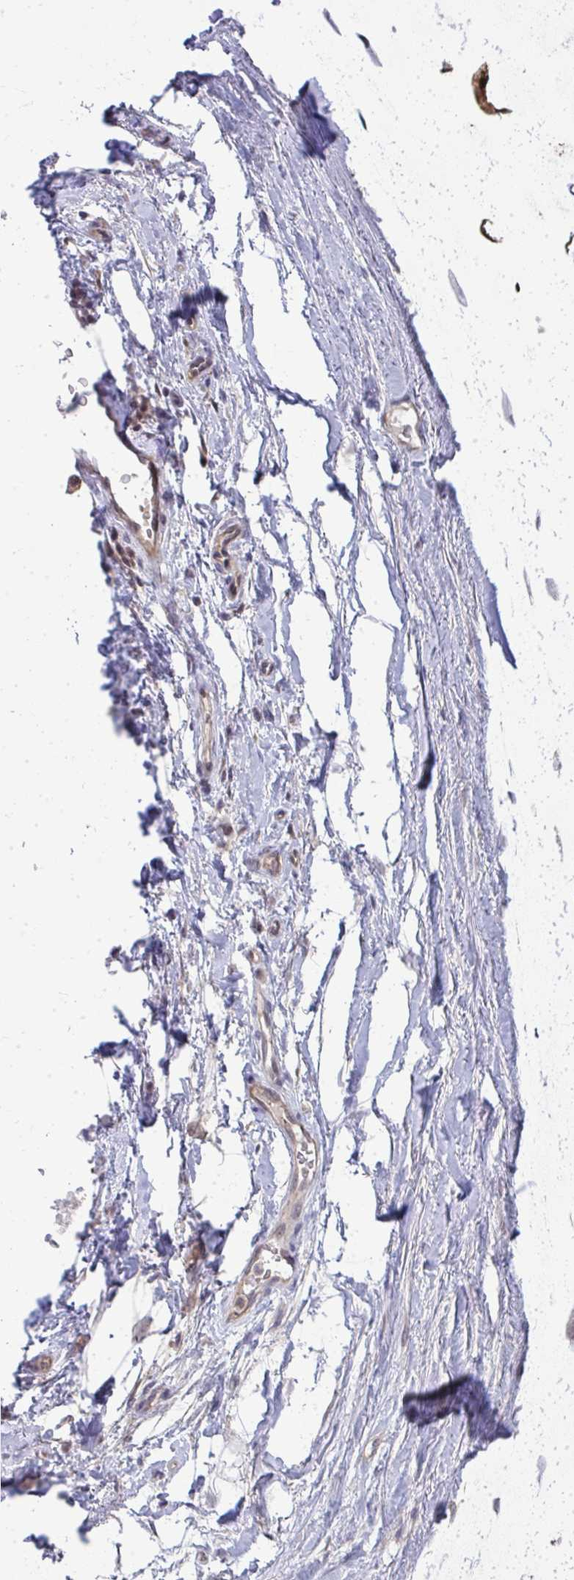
{"staining": {"intensity": "negative", "quantity": "none", "location": "none"}, "tissue": "soft tissue", "cell_type": "Fibroblasts", "image_type": "normal", "snomed": [{"axis": "morphology", "description": "Normal tissue, NOS"}, {"axis": "topography", "description": "Cartilage tissue"}, {"axis": "topography", "description": "Bronchus"}], "caption": "Immunohistochemical staining of normal soft tissue reveals no significant staining in fibroblasts. (DAB IHC visualized using brightfield microscopy, high magnification).", "gene": "HDHD2", "patient": {"sex": "male", "age": 64}}